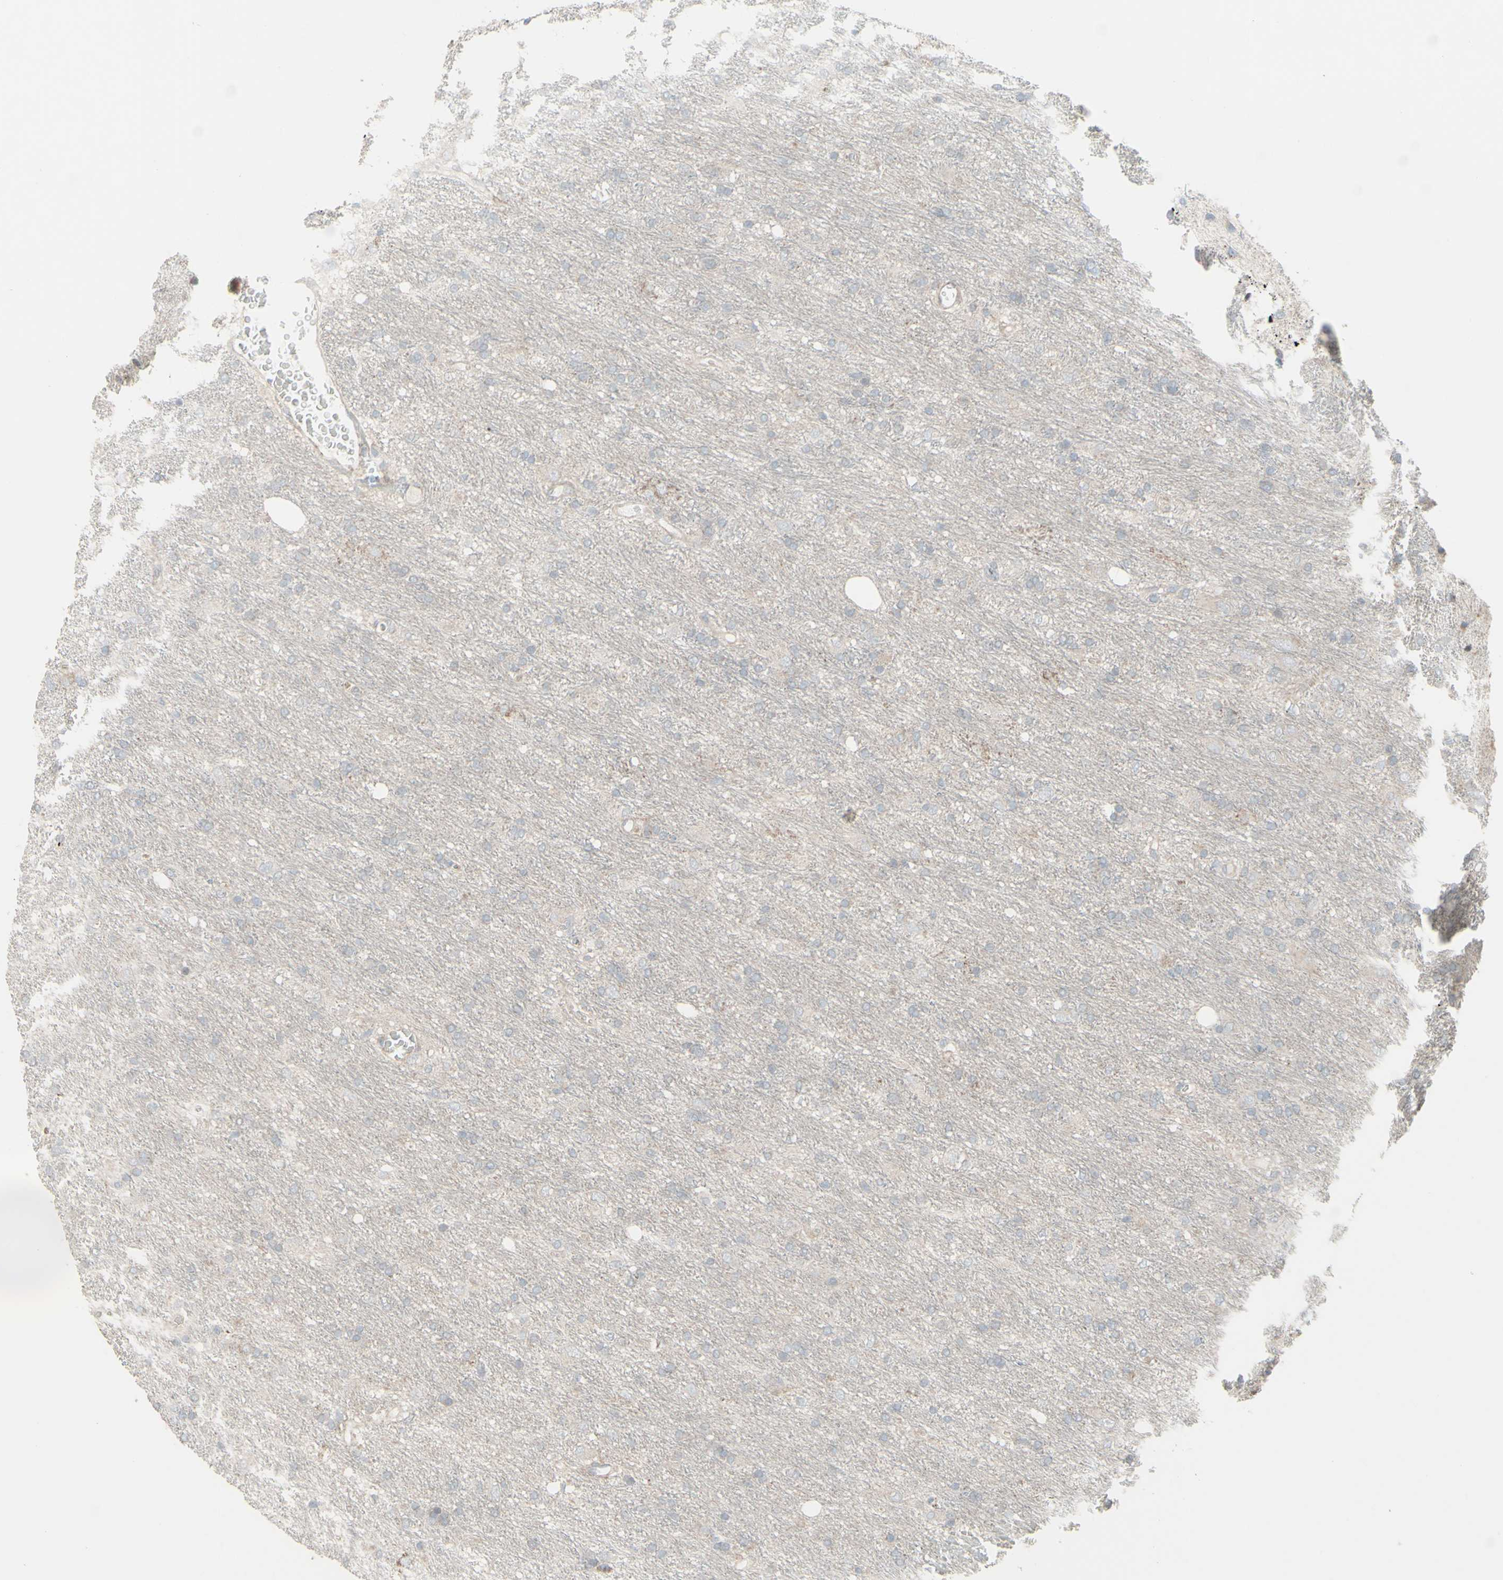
{"staining": {"intensity": "weak", "quantity": "<25%", "location": "cytoplasmic/membranous"}, "tissue": "glioma", "cell_type": "Tumor cells", "image_type": "cancer", "snomed": [{"axis": "morphology", "description": "Glioma, malignant, Low grade"}, {"axis": "topography", "description": "Brain"}], "caption": "Immunohistochemistry (IHC) of human glioma demonstrates no expression in tumor cells.", "gene": "GMNN", "patient": {"sex": "male", "age": 77}}